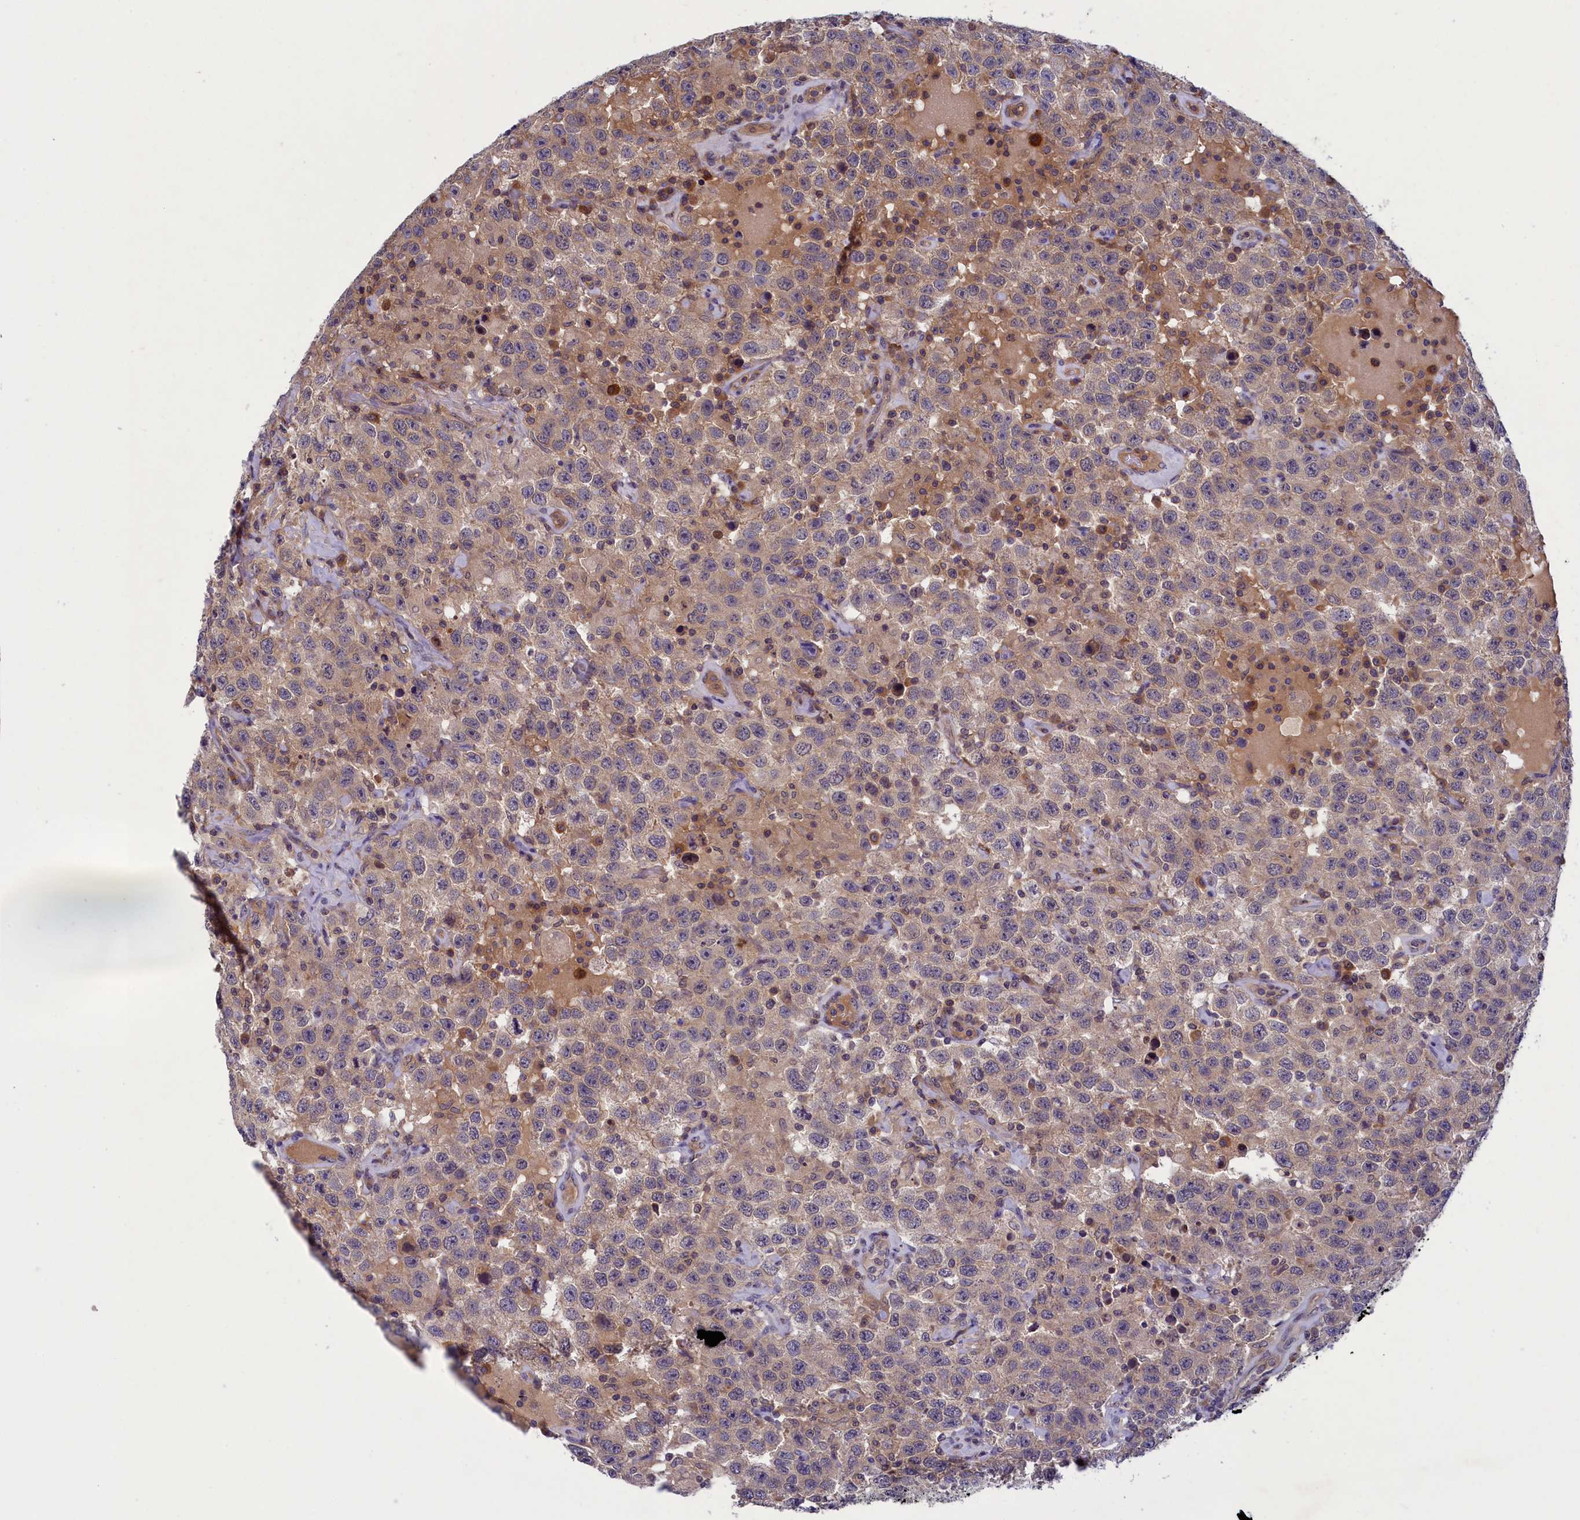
{"staining": {"intensity": "weak", "quantity": ">75%", "location": "cytoplasmic/membranous"}, "tissue": "testis cancer", "cell_type": "Tumor cells", "image_type": "cancer", "snomed": [{"axis": "morphology", "description": "Seminoma, NOS"}, {"axis": "topography", "description": "Testis"}], "caption": "Immunohistochemistry (IHC) of human seminoma (testis) exhibits low levels of weak cytoplasmic/membranous positivity in about >75% of tumor cells.", "gene": "NUBP1", "patient": {"sex": "male", "age": 41}}